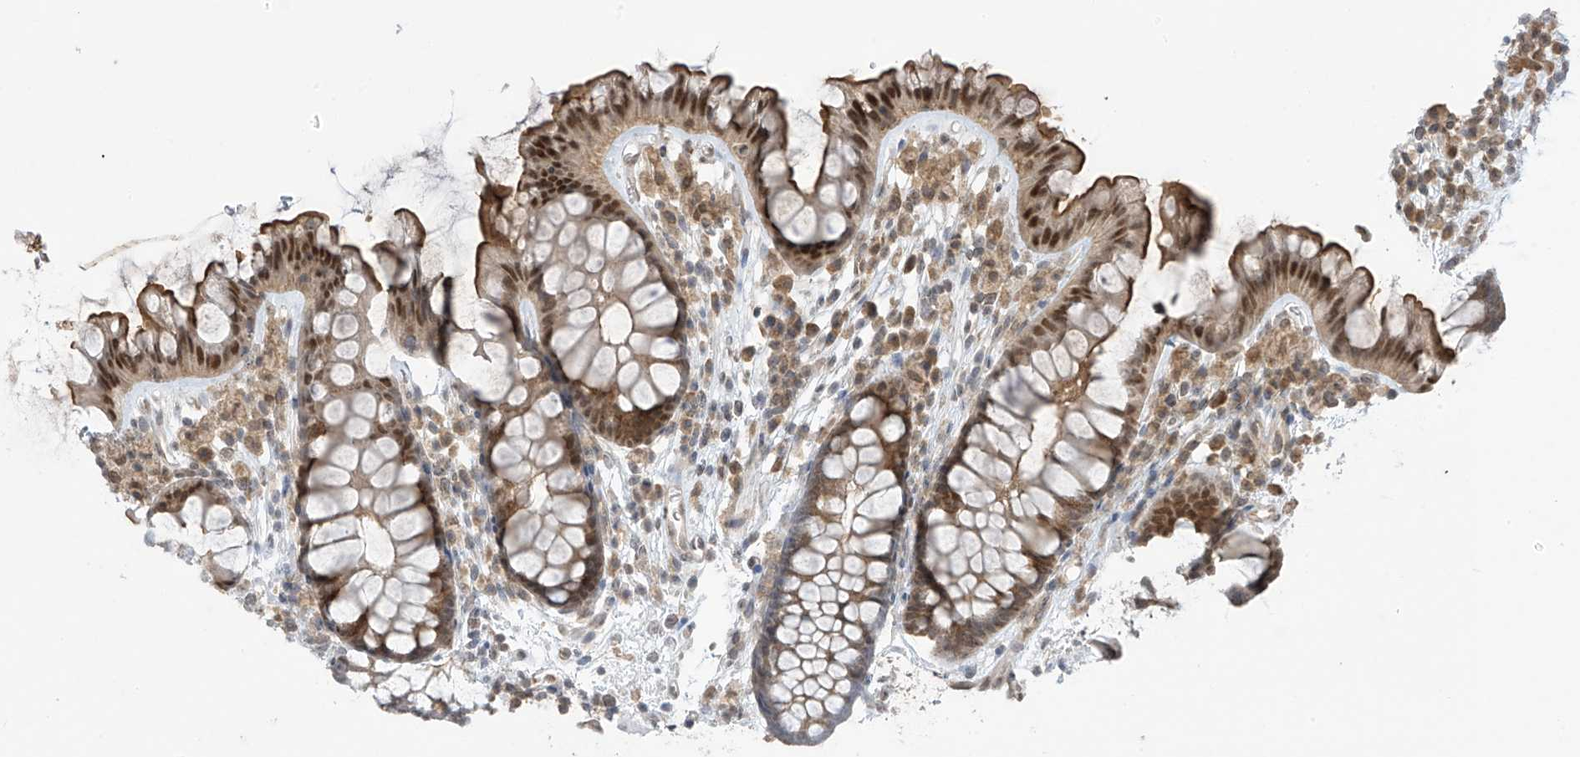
{"staining": {"intensity": "weak", "quantity": ">75%", "location": "cytoplasmic/membranous,nuclear"}, "tissue": "colon", "cell_type": "Endothelial cells", "image_type": "normal", "snomed": [{"axis": "morphology", "description": "Normal tissue, NOS"}, {"axis": "topography", "description": "Colon"}], "caption": "Colon stained for a protein displays weak cytoplasmic/membranous,nuclear positivity in endothelial cells. (IHC, brightfield microscopy, high magnification).", "gene": "LCOR", "patient": {"sex": "female", "age": 62}}